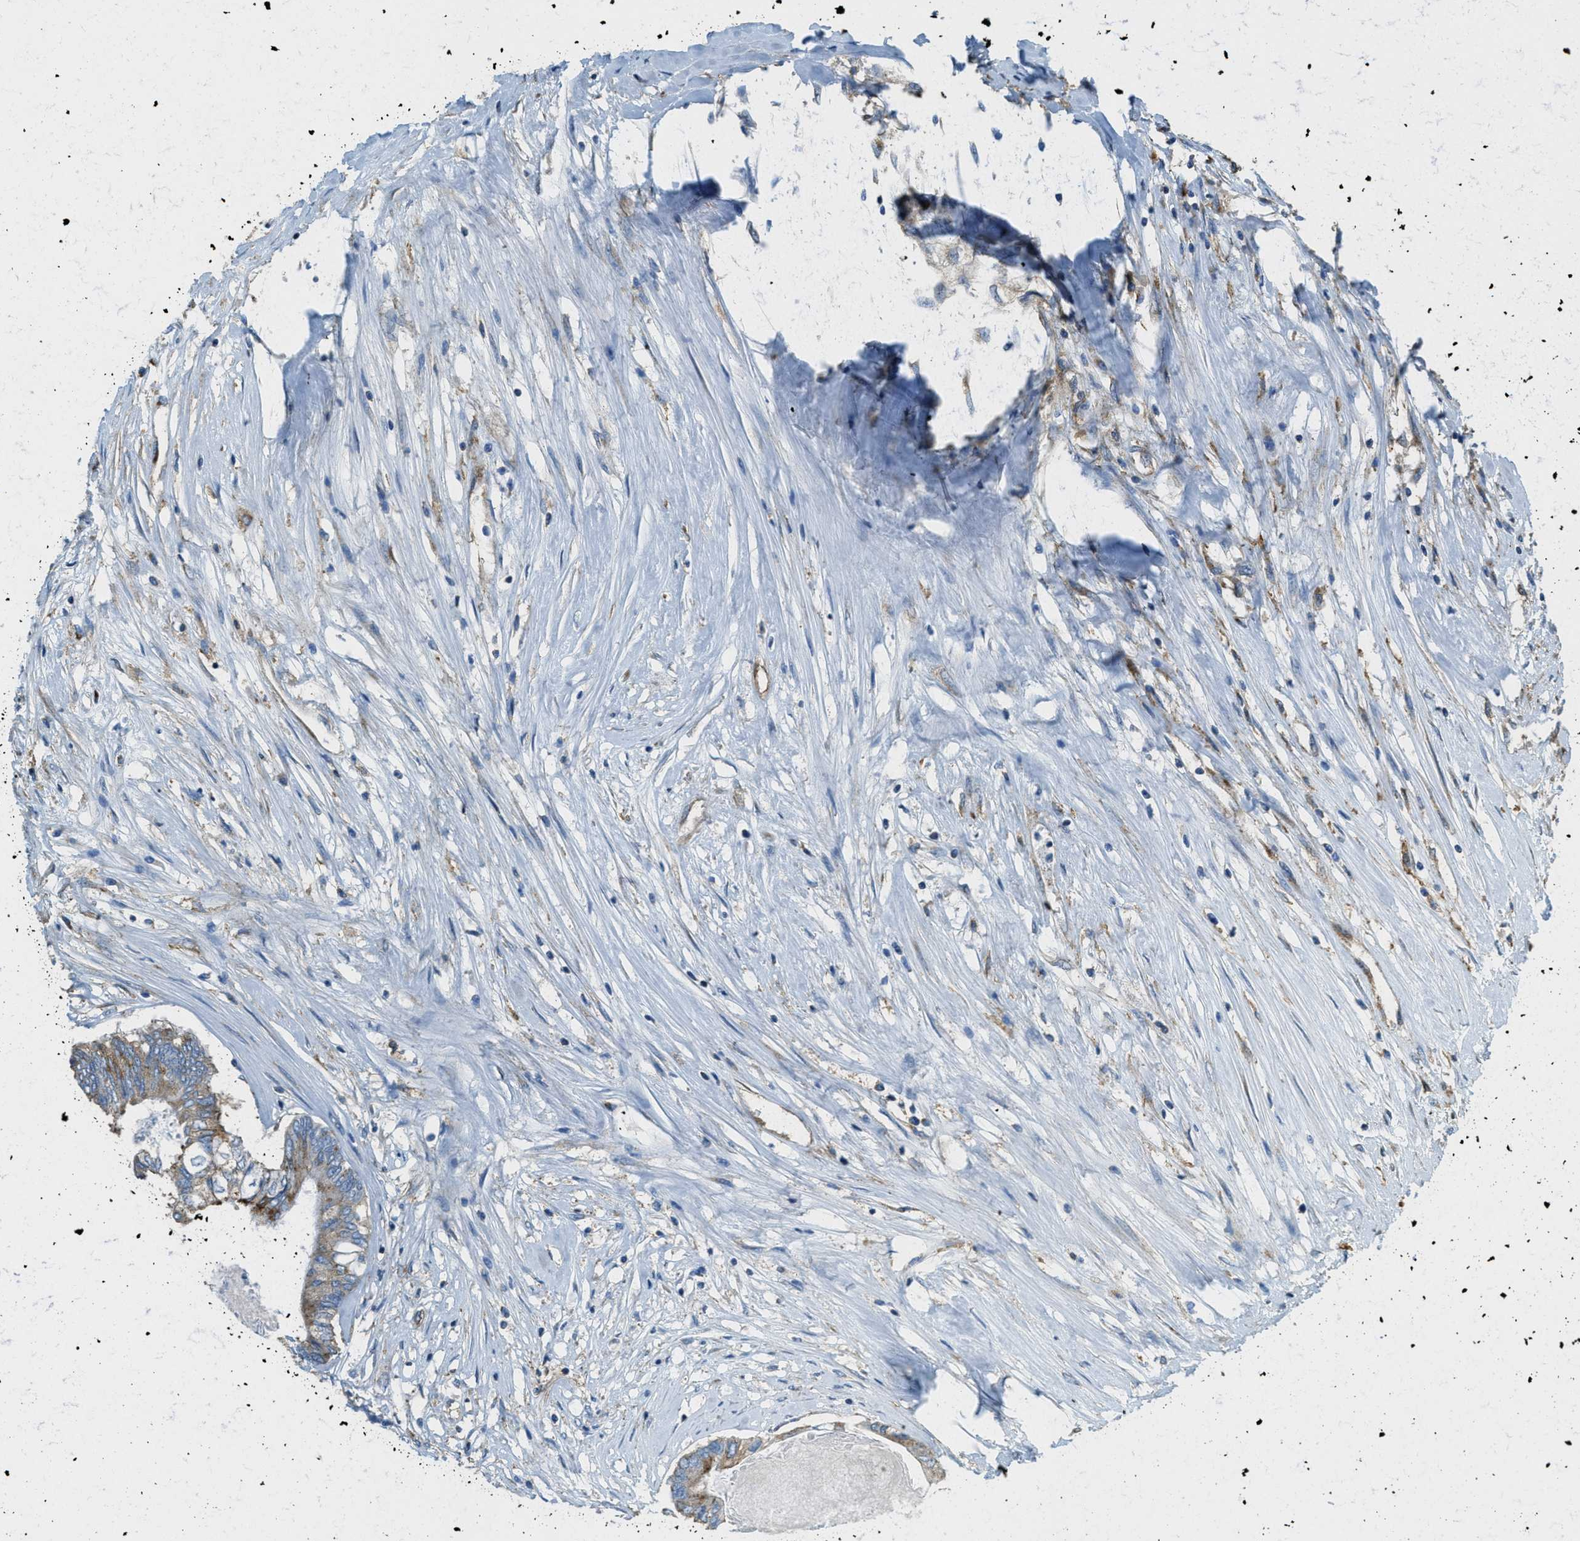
{"staining": {"intensity": "weak", "quantity": ">75%", "location": "cytoplasmic/membranous"}, "tissue": "colorectal cancer", "cell_type": "Tumor cells", "image_type": "cancer", "snomed": [{"axis": "morphology", "description": "Adenocarcinoma, NOS"}, {"axis": "topography", "description": "Rectum"}], "caption": "Human colorectal adenocarcinoma stained with a protein marker exhibits weak staining in tumor cells.", "gene": "AP2B1", "patient": {"sex": "male", "age": 63}}